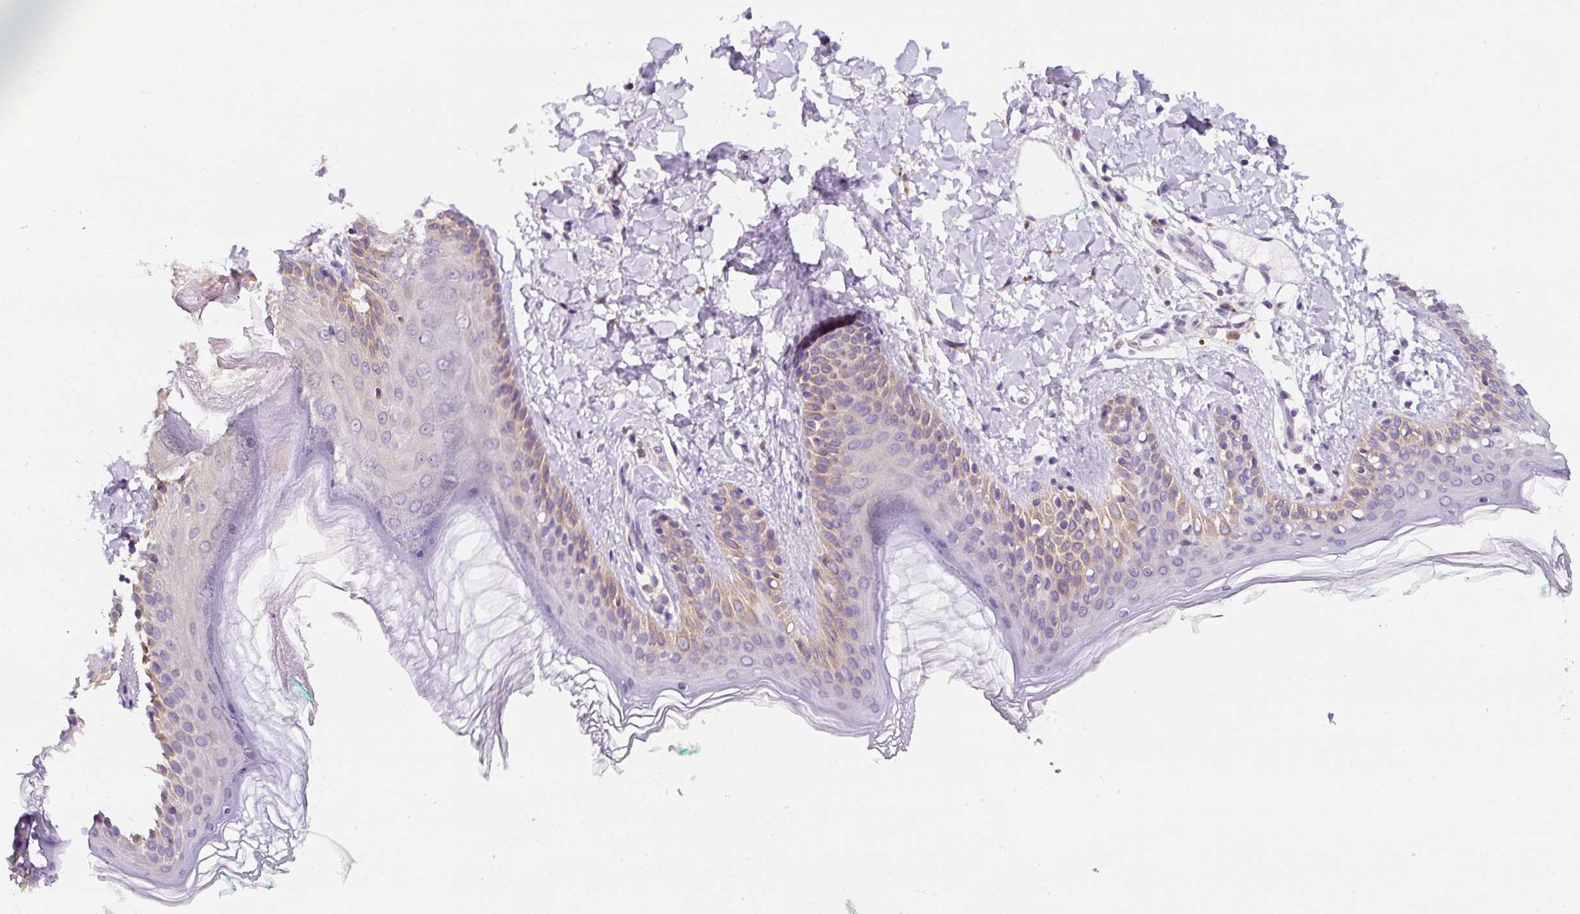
{"staining": {"intensity": "weak", "quantity": "25%-75%", "location": "cytoplasmic/membranous"}, "tissue": "skin", "cell_type": "Fibroblasts", "image_type": "normal", "snomed": [{"axis": "morphology", "description": "Normal tissue, NOS"}, {"axis": "topography", "description": "Skin"}], "caption": "Protein expression by IHC demonstrates weak cytoplasmic/membranous positivity in about 25%-75% of fibroblasts in normal skin.", "gene": "DDOST", "patient": {"sex": "male", "age": 16}}